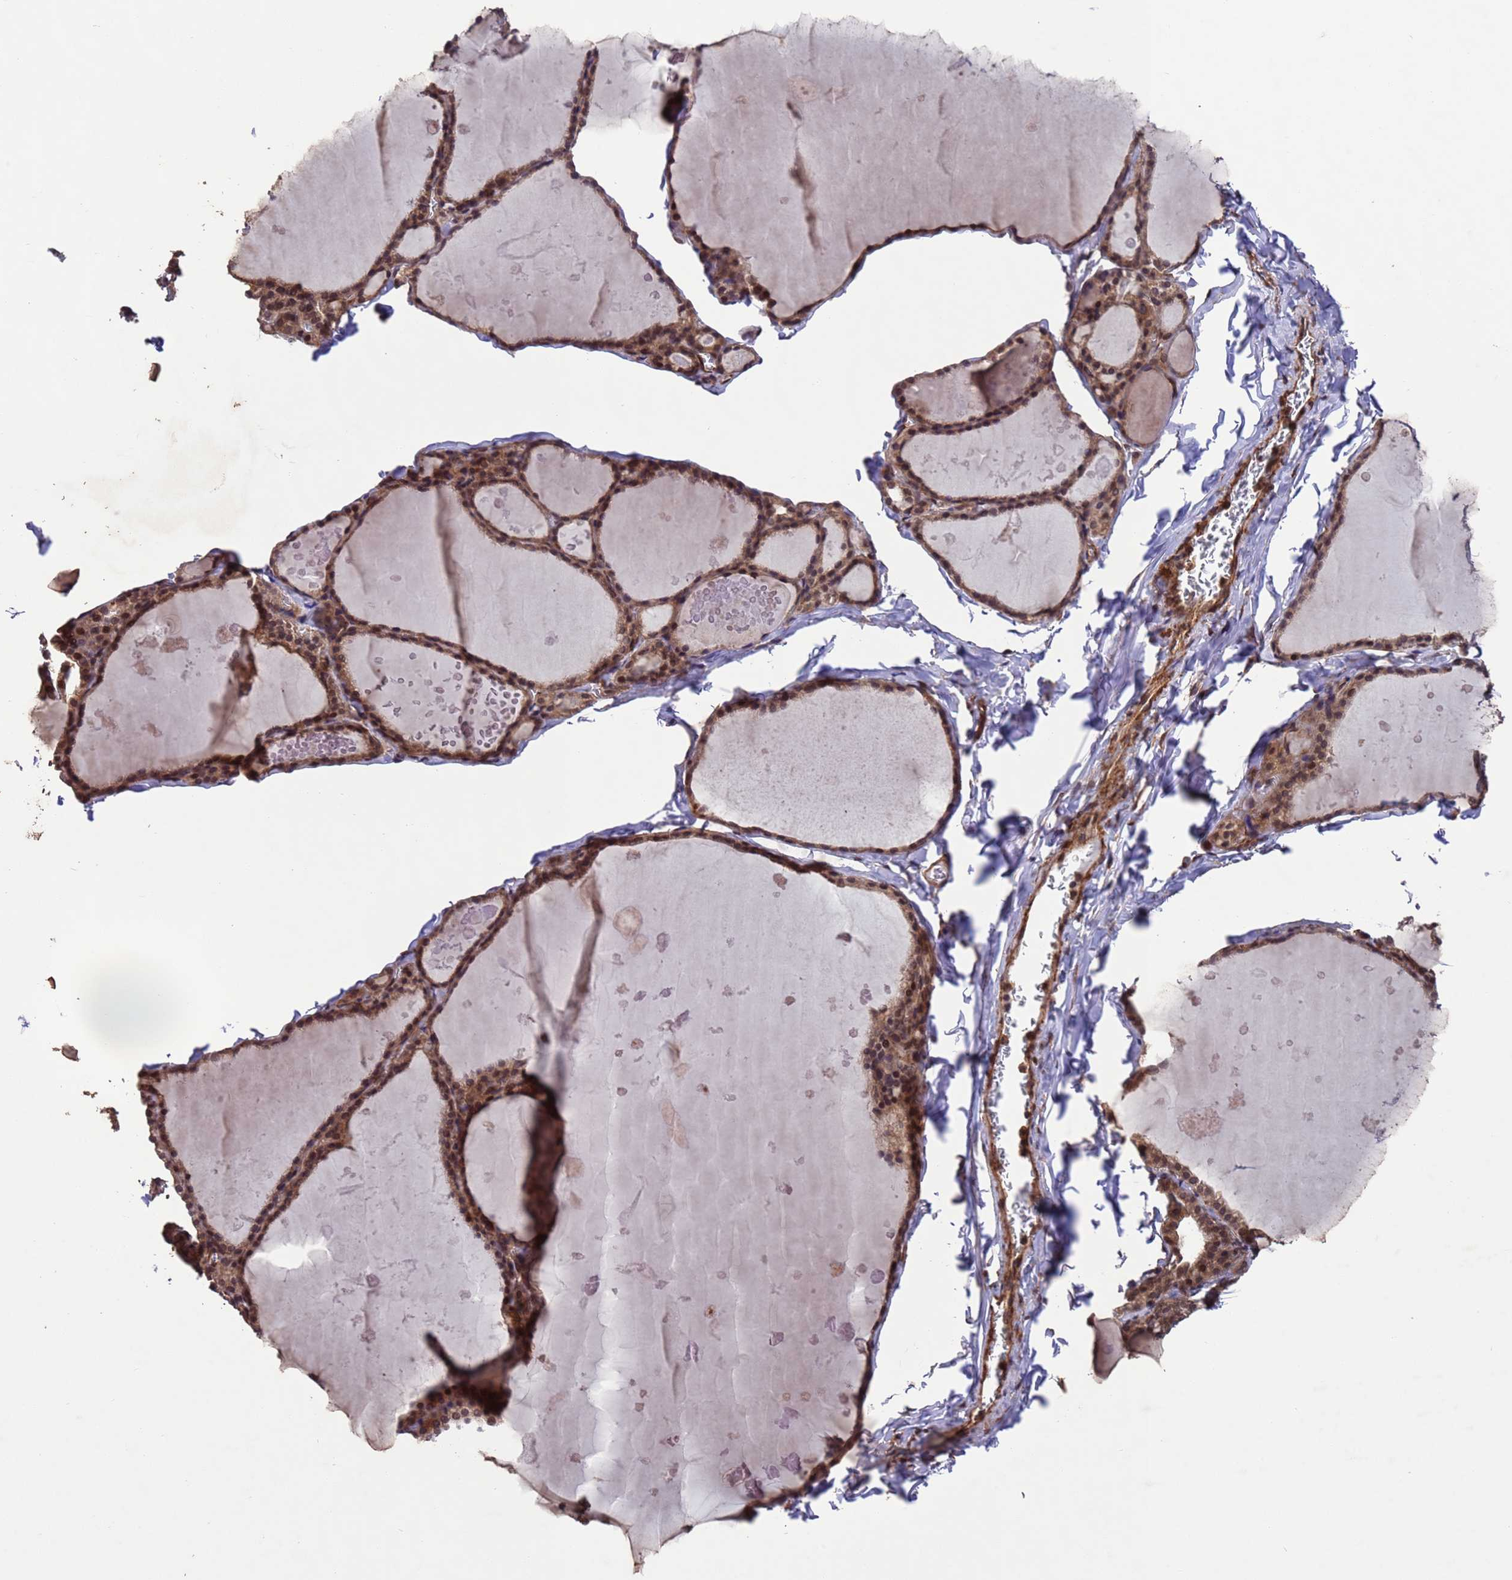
{"staining": {"intensity": "moderate", "quantity": ">75%", "location": "cytoplasmic/membranous,nuclear"}, "tissue": "thyroid gland", "cell_type": "Glandular cells", "image_type": "normal", "snomed": [{"axis": "morphology", "description": "Normal tissue, NOS"}, {"axis": "topography", "description": "Thyroid gland"}], "caption": "The image displays a brown stain indicating the presence of a protein in the cytoplasmic/membranous,nuclear of glandular cells in thyroid gland. (DAB (3,3'-diaminobenzidine) IHC, brown staining for protein, blue staining for nuclei).", "gene": "VSTM4", "patient": {"sex": "male", "age": 56}}